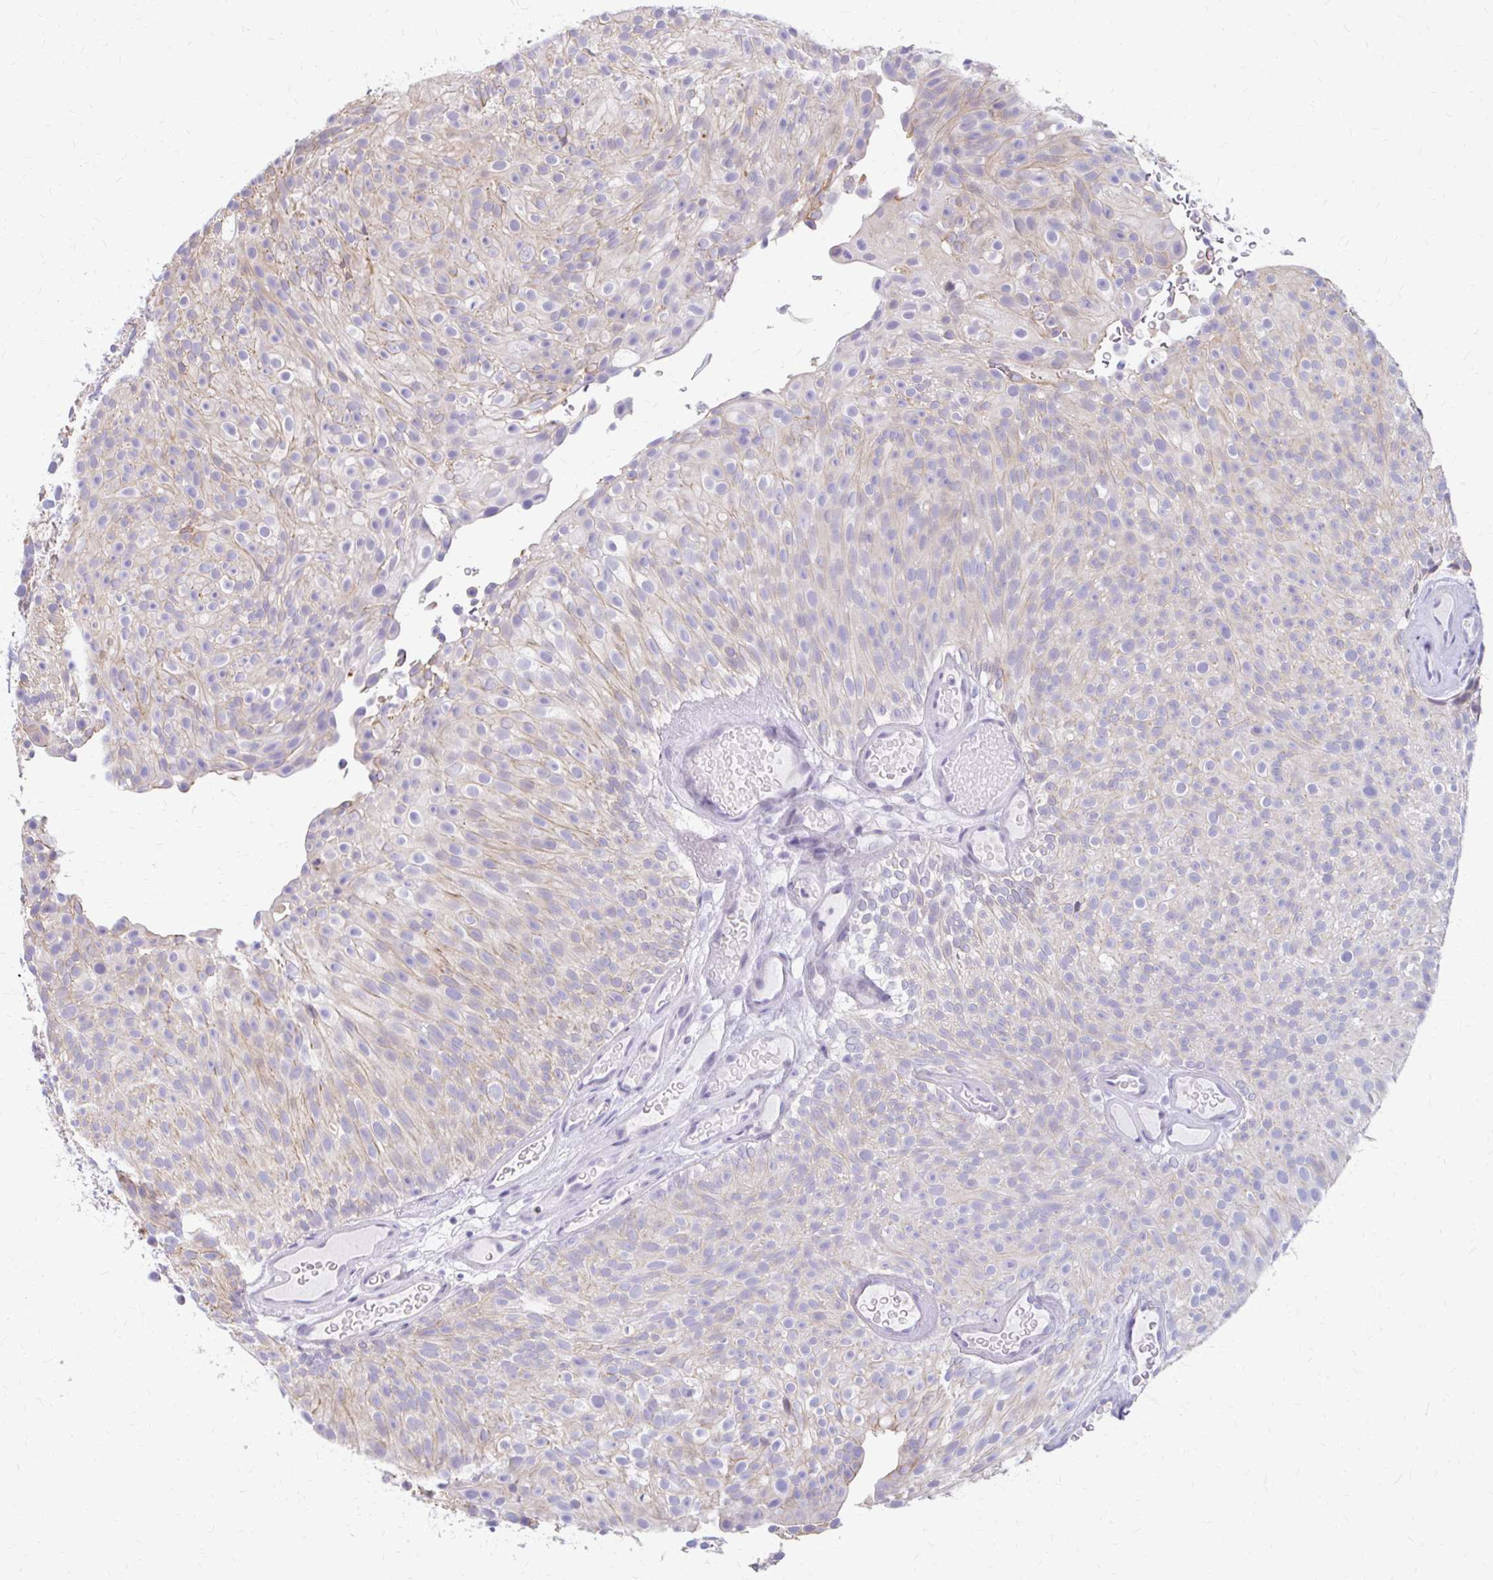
{"staining": {"intensity": "weak", "quantity": "<25%", "location": "cytoplasmic/membranous"}, "tissue": "urothelial cancer", "cell_type": "Tumor cells", "image_type": "cancer", "snomed": [{"axis": "morphology", "description": "Urothelial carcinoma, Low grade"}, {"axis": "topography", "description": "Urinary bladder"}], "caption": "Urothelial cancer stained for a protein using immunohistochemistry exhibits no positivity tumor cells.", "gene": "RGS16", "patient": {"sex": "male", "age": 78}}